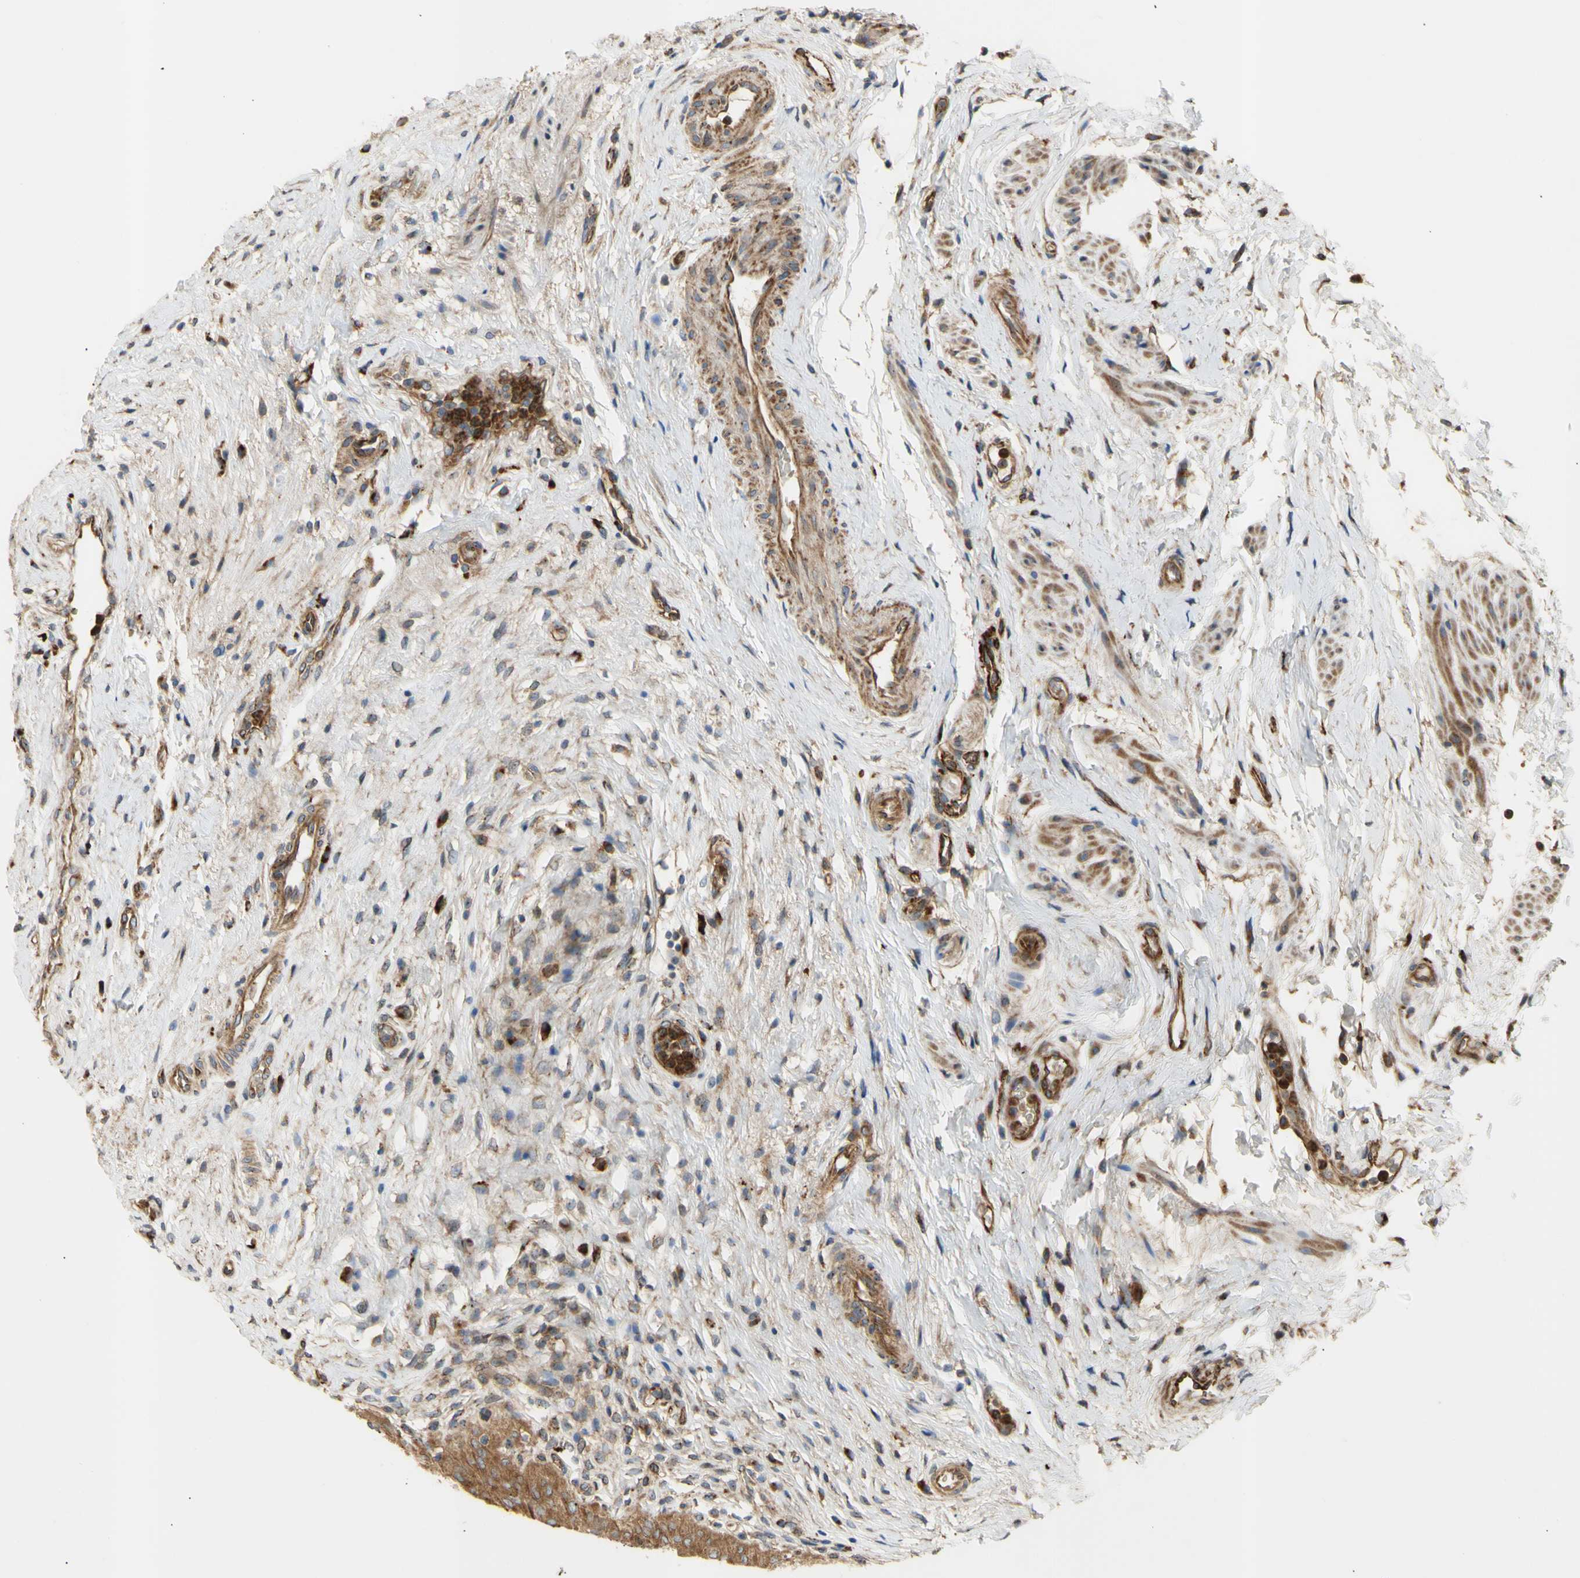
{"staining": {"intensity": "strong", "quantity": ">75%", "location": "cytoplasmic/membranous"}, "tissue": "urinary bladder", "cell_type": "Urothelial cells", "image_type": "normal", "snomed": [{"axis": "morphology", "description": "Normal tissue, NOS"}, {"axis": "morphology", "description": "Urothelial carcinoma, High grade"}, {"axis": "topography", "description": "Urinary bladder"}], "caption": "A brown stain highlights strong cytoplasmic/membranous positivity of a protein in urothelial cells of unremarkable human urinary bladder. Immunohistochemistry stains the protein of interest in brown and the nuclei are stained blue.", "gene": "TUBG2", "patient": {"sex": "male", "age": 46}}